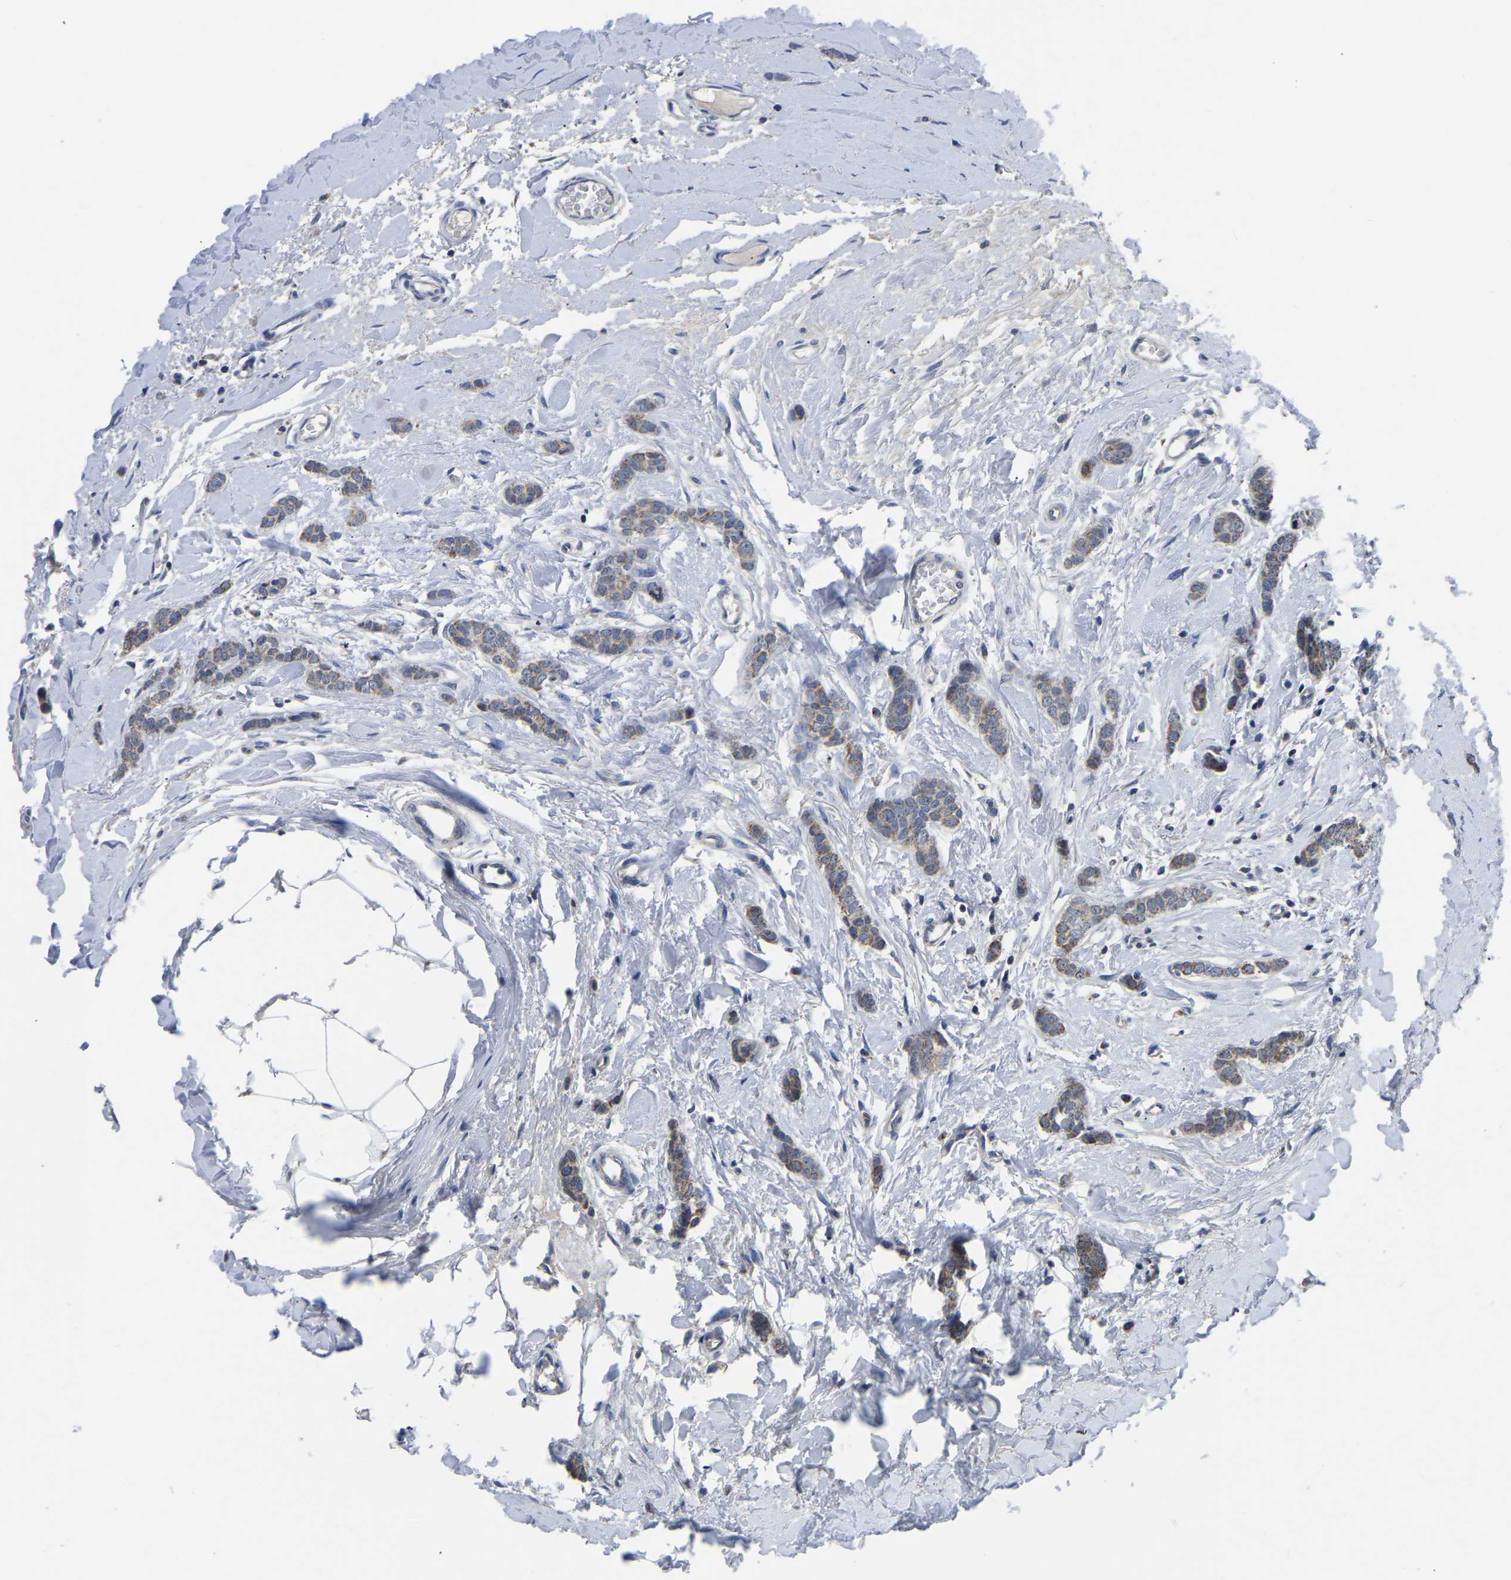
{"staining": {"intensity": "moderate", "quantity": ">75%", "location": "cytoplasmic/membranous"}, "tissue": "breast cancer", "cell_type": "Tumor cells", "image_type": "cancer", "snomed": [{"axis": "morphology", "description": "Lobular carcinoma"}, {"axis": "topography", "description": "Skin"}, {"axis": "topography", "description": "Breast"}], "caption": "A brown stain highlights moderate cytoplasmic/membranous expression of a protein in lobular carcinoma (breast) tumor cells.", "gene": "FGD5", "patient": {"sex": "female", "age": 46}}